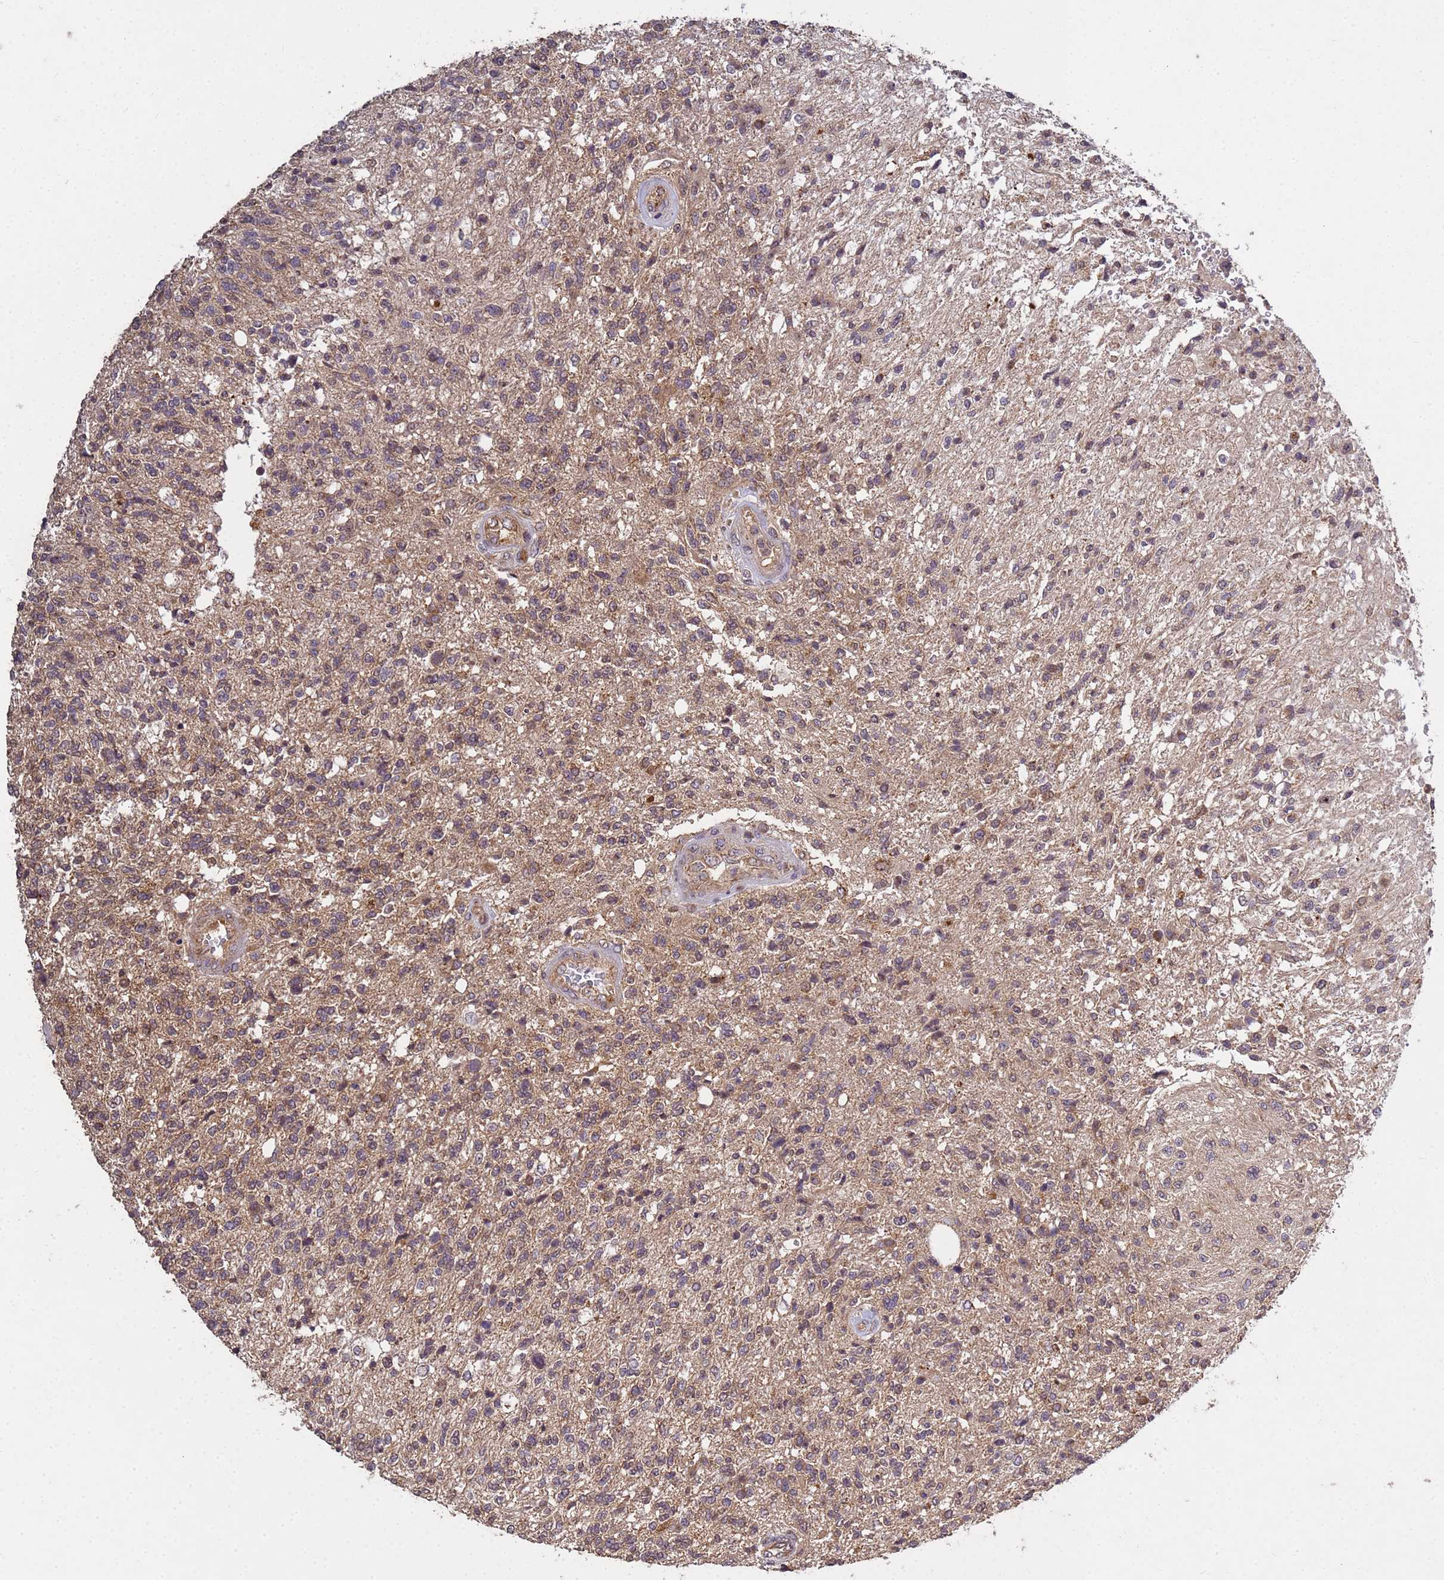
{"staining": {"intensity": "moderate", "quantity": ">75%", "location": "cytoplasmic/membranous"}, "tissue": "glioma", "cell_type": "Tumor cells", "image_type": "cancer", "snomed": [{"axis": "morphology", "description": "Glioma, malignant, High grade"}, {"axis": "topography", "description": "Brain"}], "caption": "High-power microscopy captured an immunohistochemistry (IHC) micrograph of glioma, revealing moderate cytoplasmic/membranous staining in approximately >75% of tumor cells. The protein of interest is stained brown, and the nuclei are stained in blue (DAB IHC with brightfield microscopy, high magnification).", "gene": "P2RX7", "patient": {"sex": "male", "age": 56}}